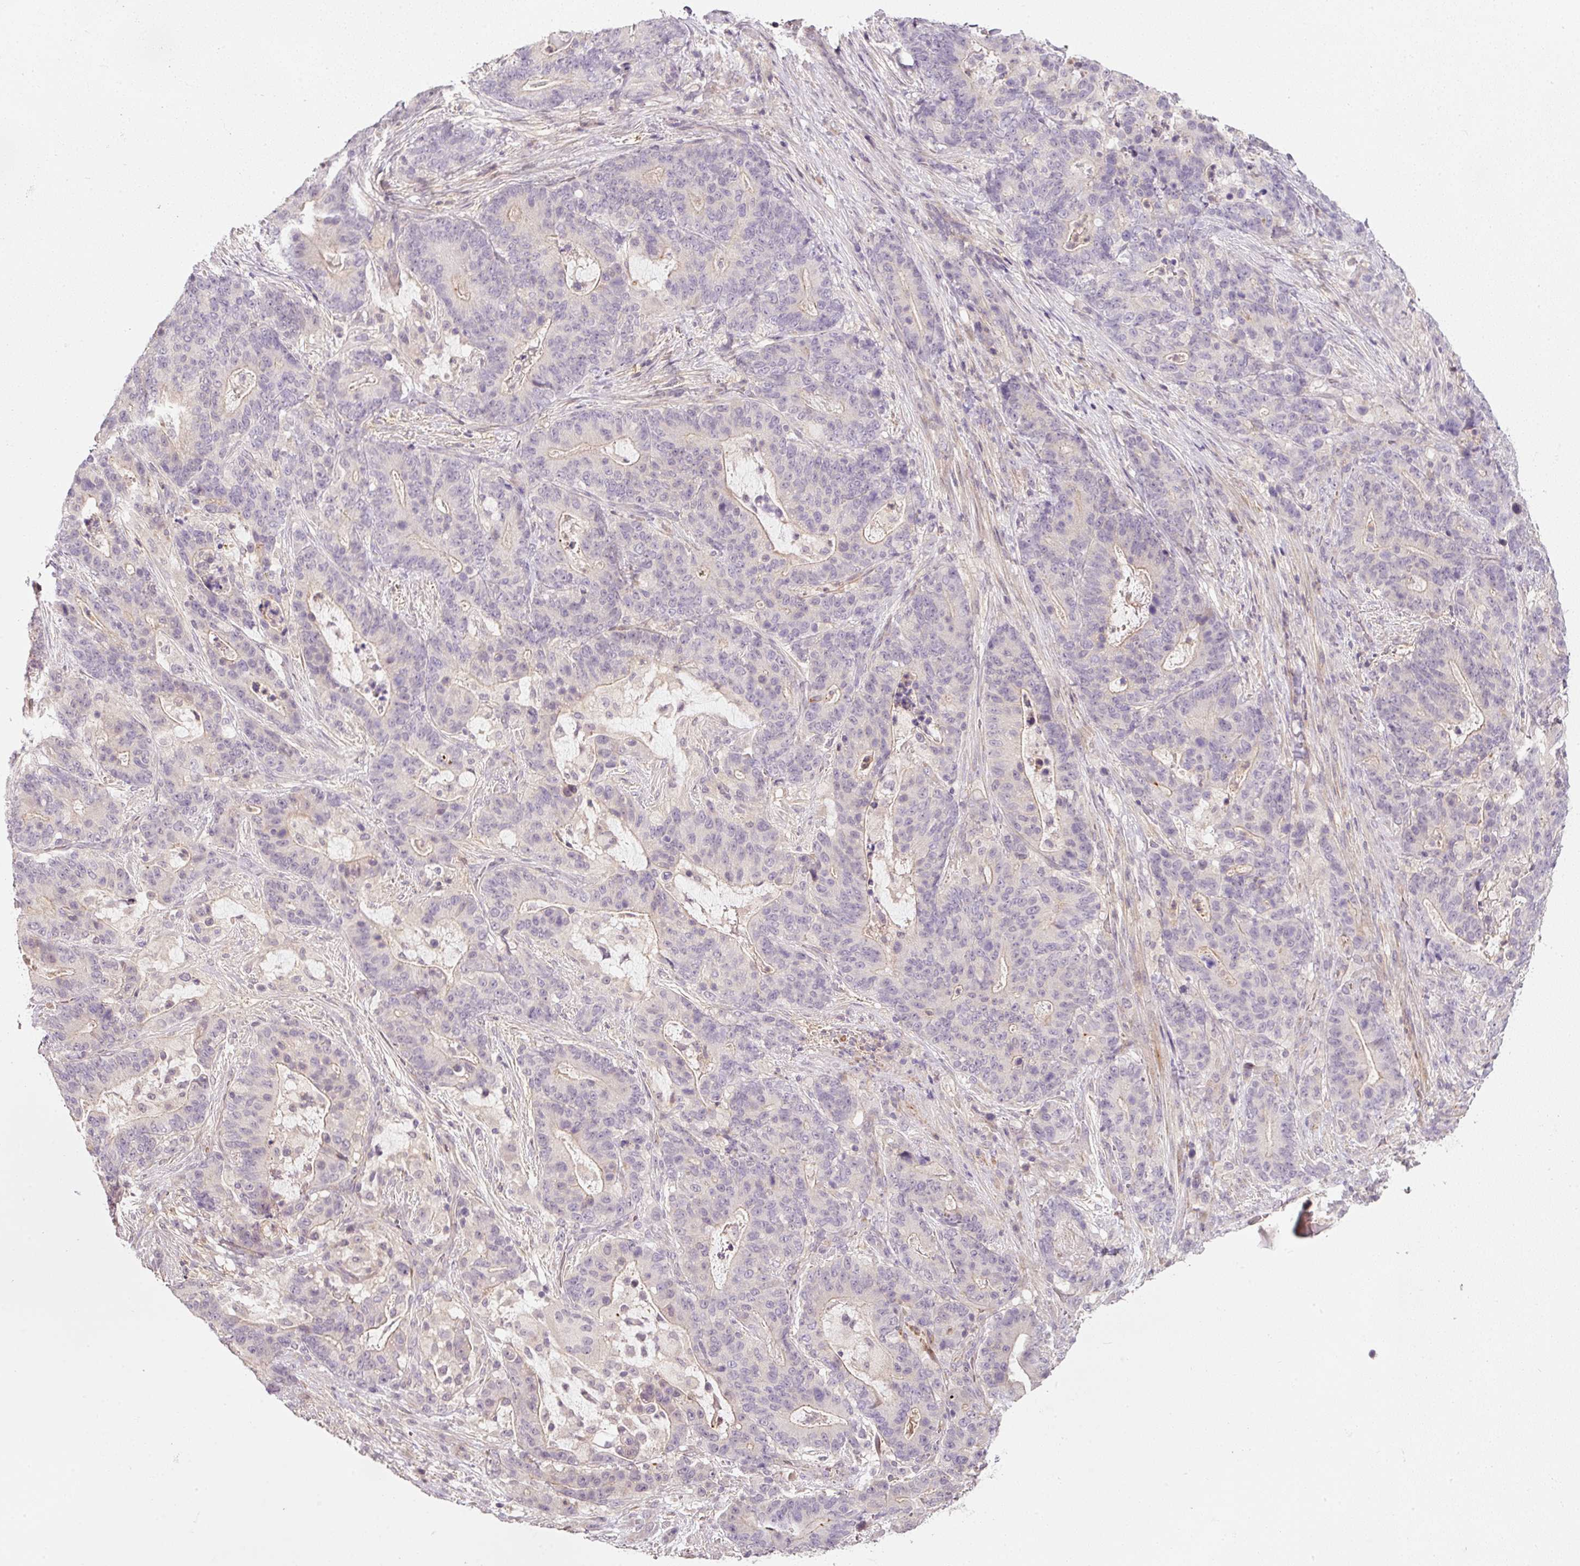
{"staining": {"intensity": "weak", "quantity": "<25%", "location": "cytoplasmic/membranous"}, "tissue": "stomach cancer", "cell_type": "Tumor cells", "image_type": "cancer", "snomed": [{"axis": "morphology", "description": "Normal tissue, NOS"}, {"axis": "morphology", "description": "Adenocarcinoma, NOS"}, {"axis": "topography", "description": "Stomach"}], "caption": "Micrograph shows no significant protein expression in tumor cells of adenocarcinoma (stomach). (Stains: DAB (3,3'-diaminobenzidine) immunohistochemistry with hematoxylin counter stain, Microscopy: brightfield microscopy at high magnification).", "gene": "TIRAP", "patient": {"sex": "female", "age": 64}}